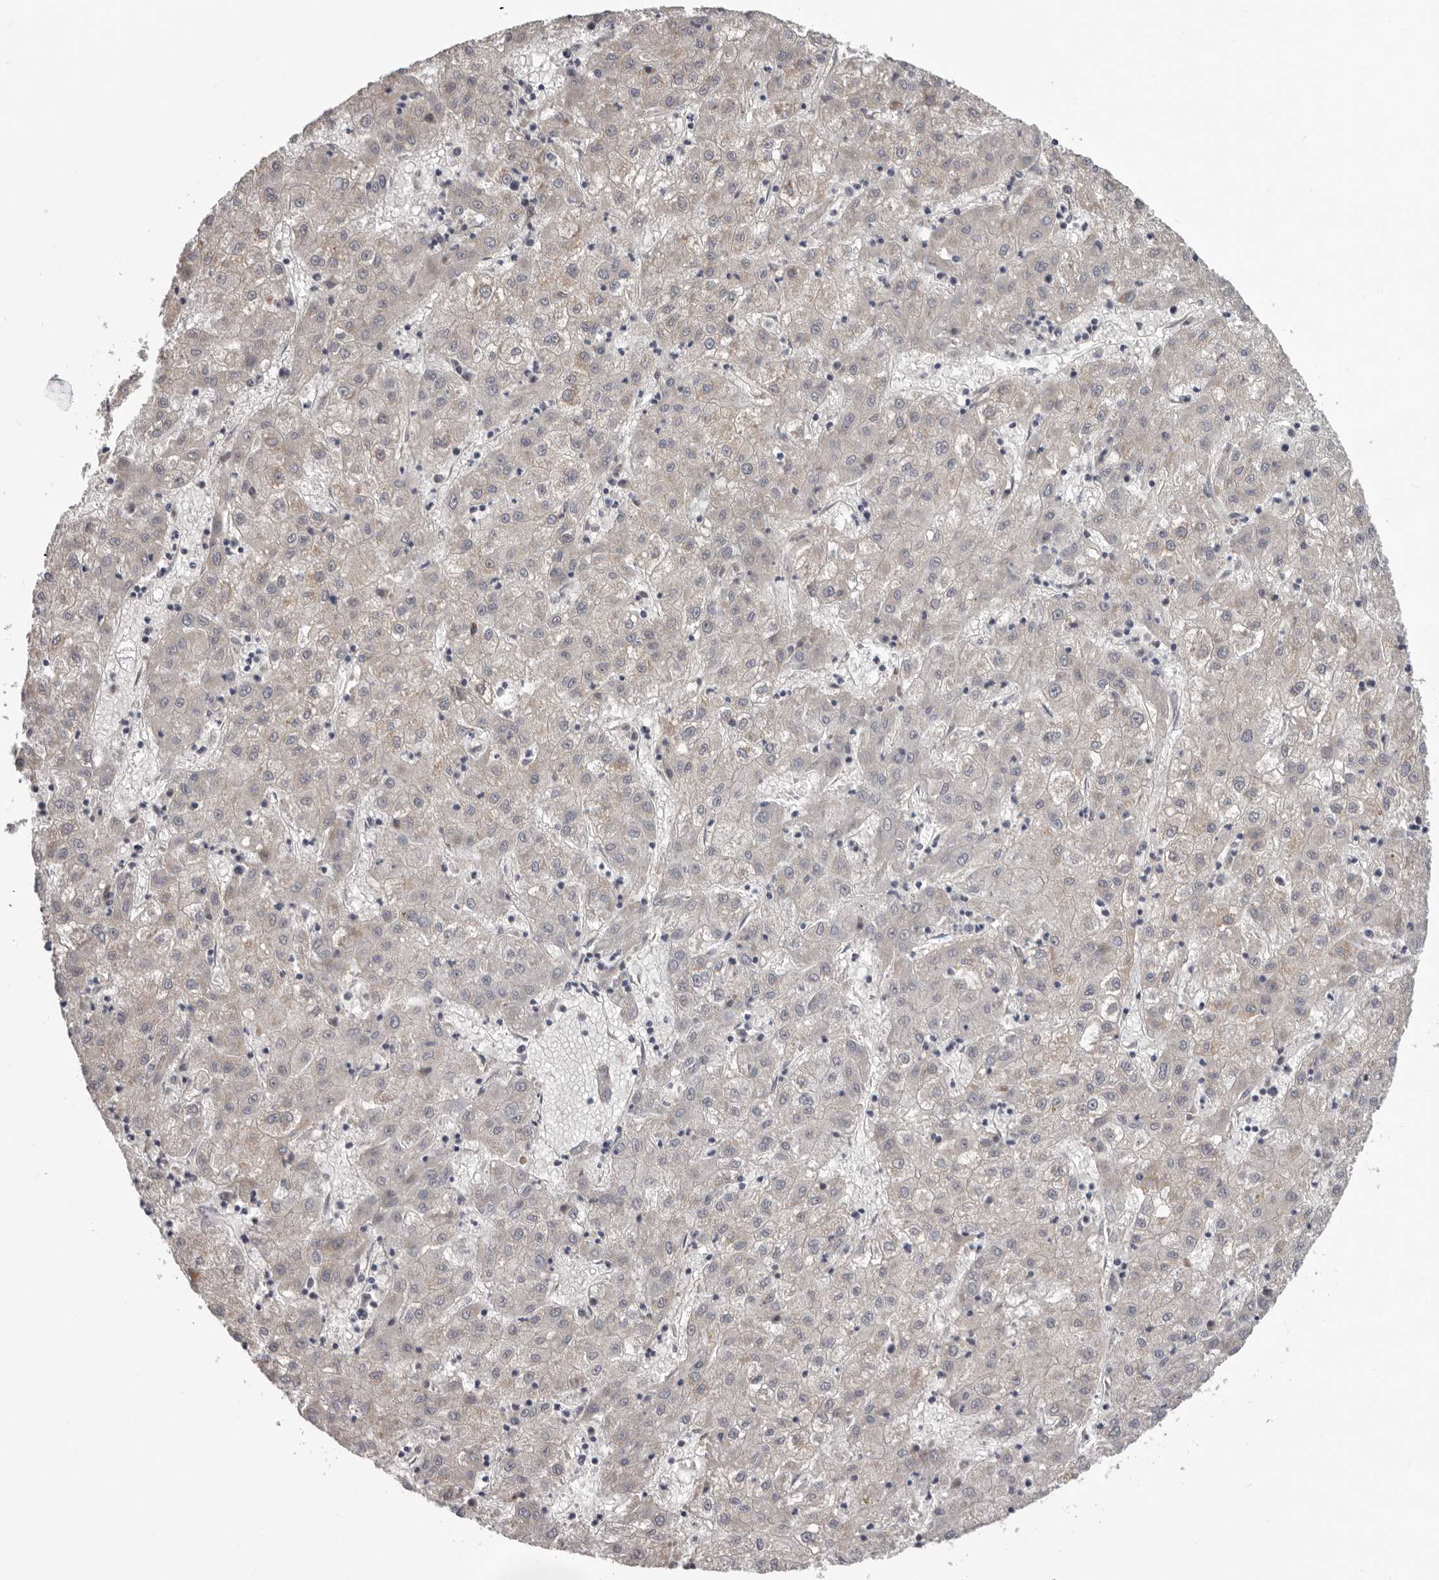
{"staining": {"intensity": "negative", "quantity": "none", "location": "none"}, "tissue": "liver cancer", "cell_type": "Tumor cells", "image_type": "cancer", "snomed": [{"axis": "morphology", "description": "Carcinoma, Hepatocellular, NOS"}, {"axis": "topography", "description": "Liver"}], "caption": "This is an IHC histopathology image of human liver cancer. There is no expression in tumor cells.", "gene": "HINT3", "patient": {"sex": "male", "age": 72}}